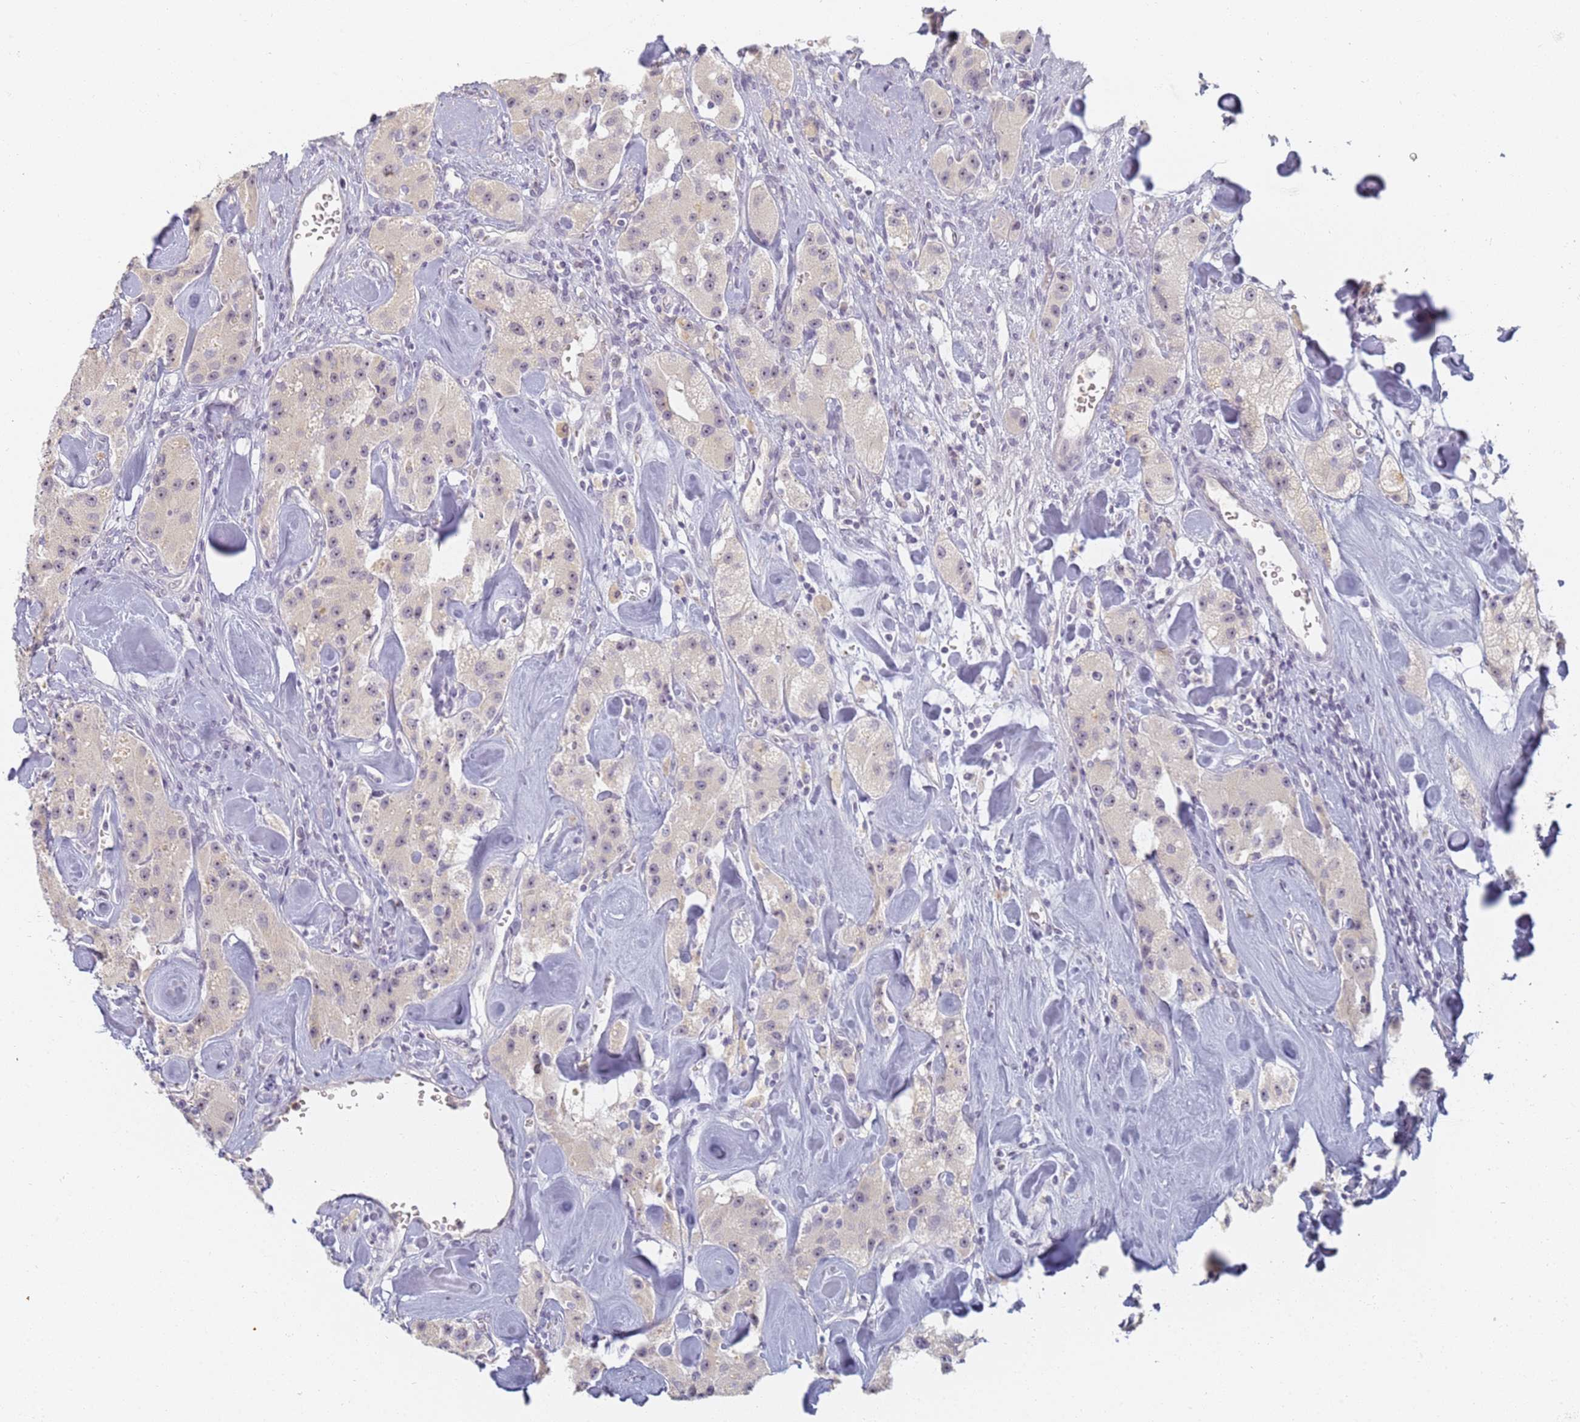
{"staining": {"intensity": "negative", "quantity": "none", "location": "none"}, "tissue": "carcinoid", "cell_type": "Tumor cells", "image_type": "cancer", "snomed": [{"axis": "morphology", "description": "Carcinoid, malignant, NOS"}, {"axis": "topography", "description": "Pancreas"}], "caption": "Immunohistochemical staining of carcinoid demonstrates no significant positivity in tumor cells. (DAB immunohistochemistry with hematoxylin counter stain).", "gene": "SLC38A9", "patient": {"sex": "male", "age": 41}}